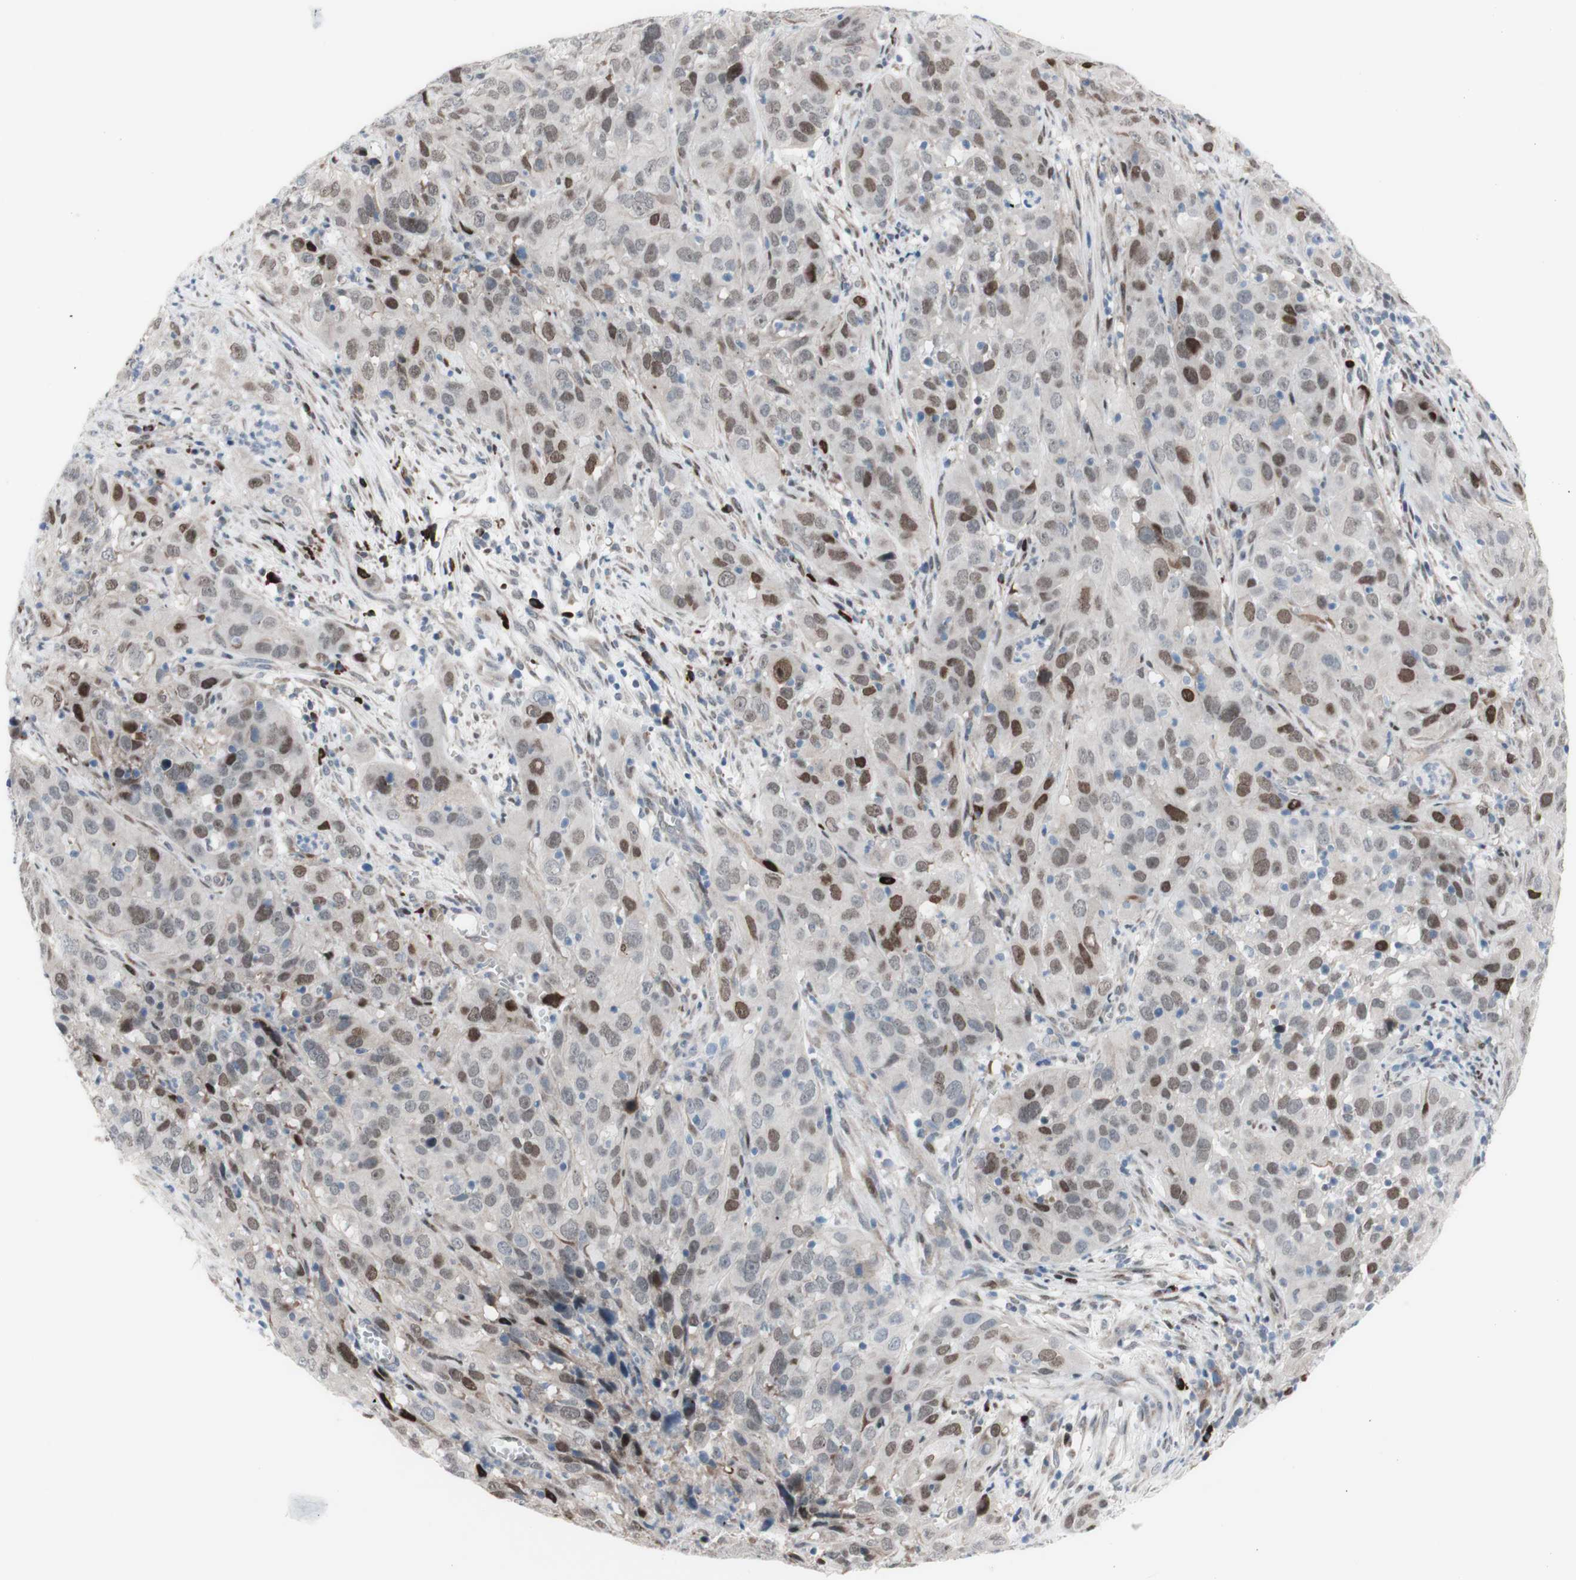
{"staining": {"intensity": "moderate", "quantity": "25%-75%", "location": "nuclear"}, "tissue": "cervical cancer", "cell_type": "Tumor cells", "image_type": "cancer", "snomed": [{"axis": "morphology", "description": "Squamous cell carcinoma, NOS"}, {"axis": "topography", "description": "Cervix"}], "caption": "Cervical cancer stained with a brown dye demonstrates moderate nuclear positive expression in approximately 25%-75% of tumor cells.", "gene": "PHTF2", "patient": {"sex": "female", "age": 32}}